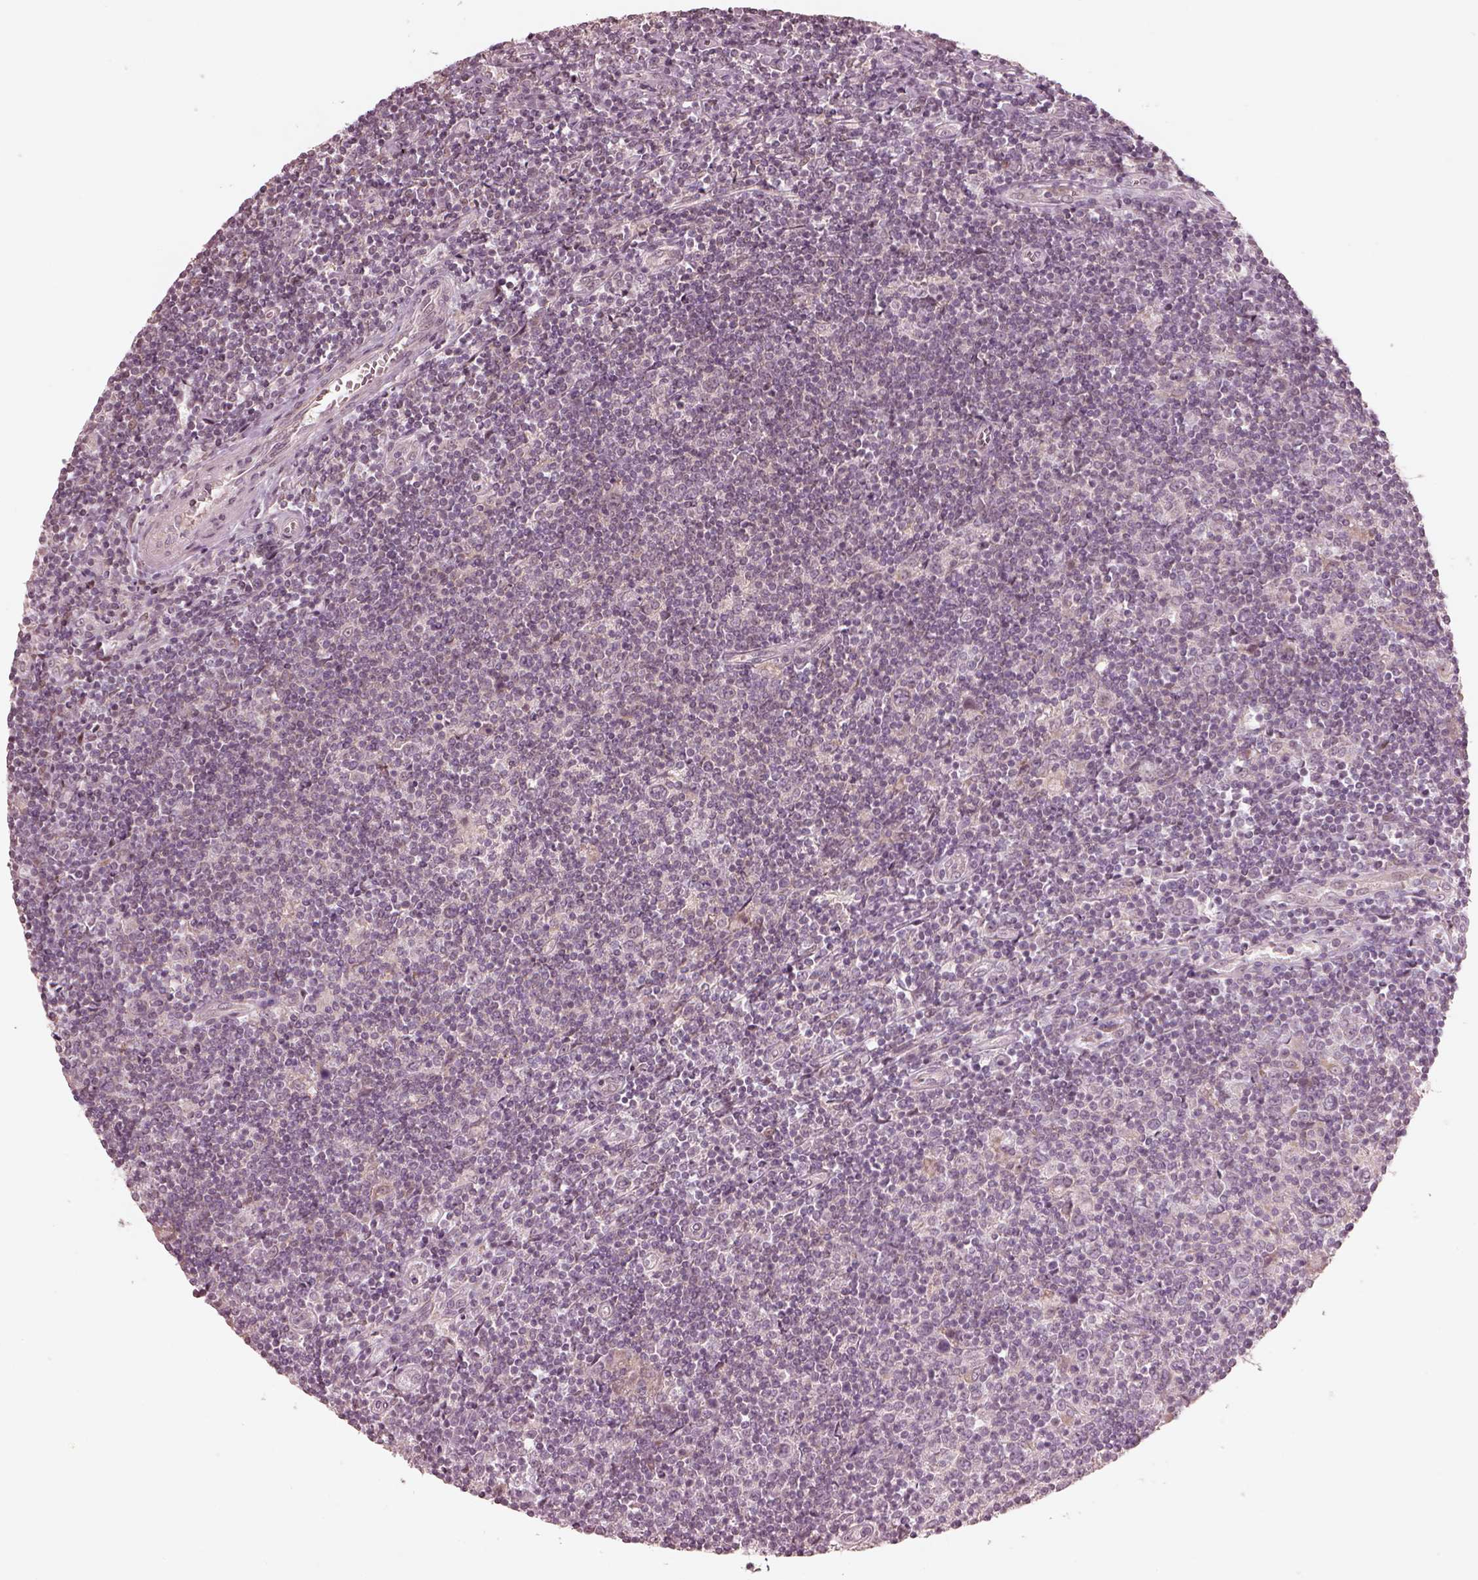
{"staining": {"intensity": "weak", "quantity": "<25%", "location": "cytoplasmic/membranous"}, "tissue": "lymphoma", "cell_type": "Tumor cells", "image_type": "cancer", "snomed": [{"axis": "morphology", "description": "Hodgkin's disease, NOS"}, {"axis": "topography", "description": "Lymph node"}], "caption": "Immunohistochemistry of lymphoma exhibits no expression in tumor cells.", "gene": "IQCB1", "patient": {"sex": "male", "age": 40}}